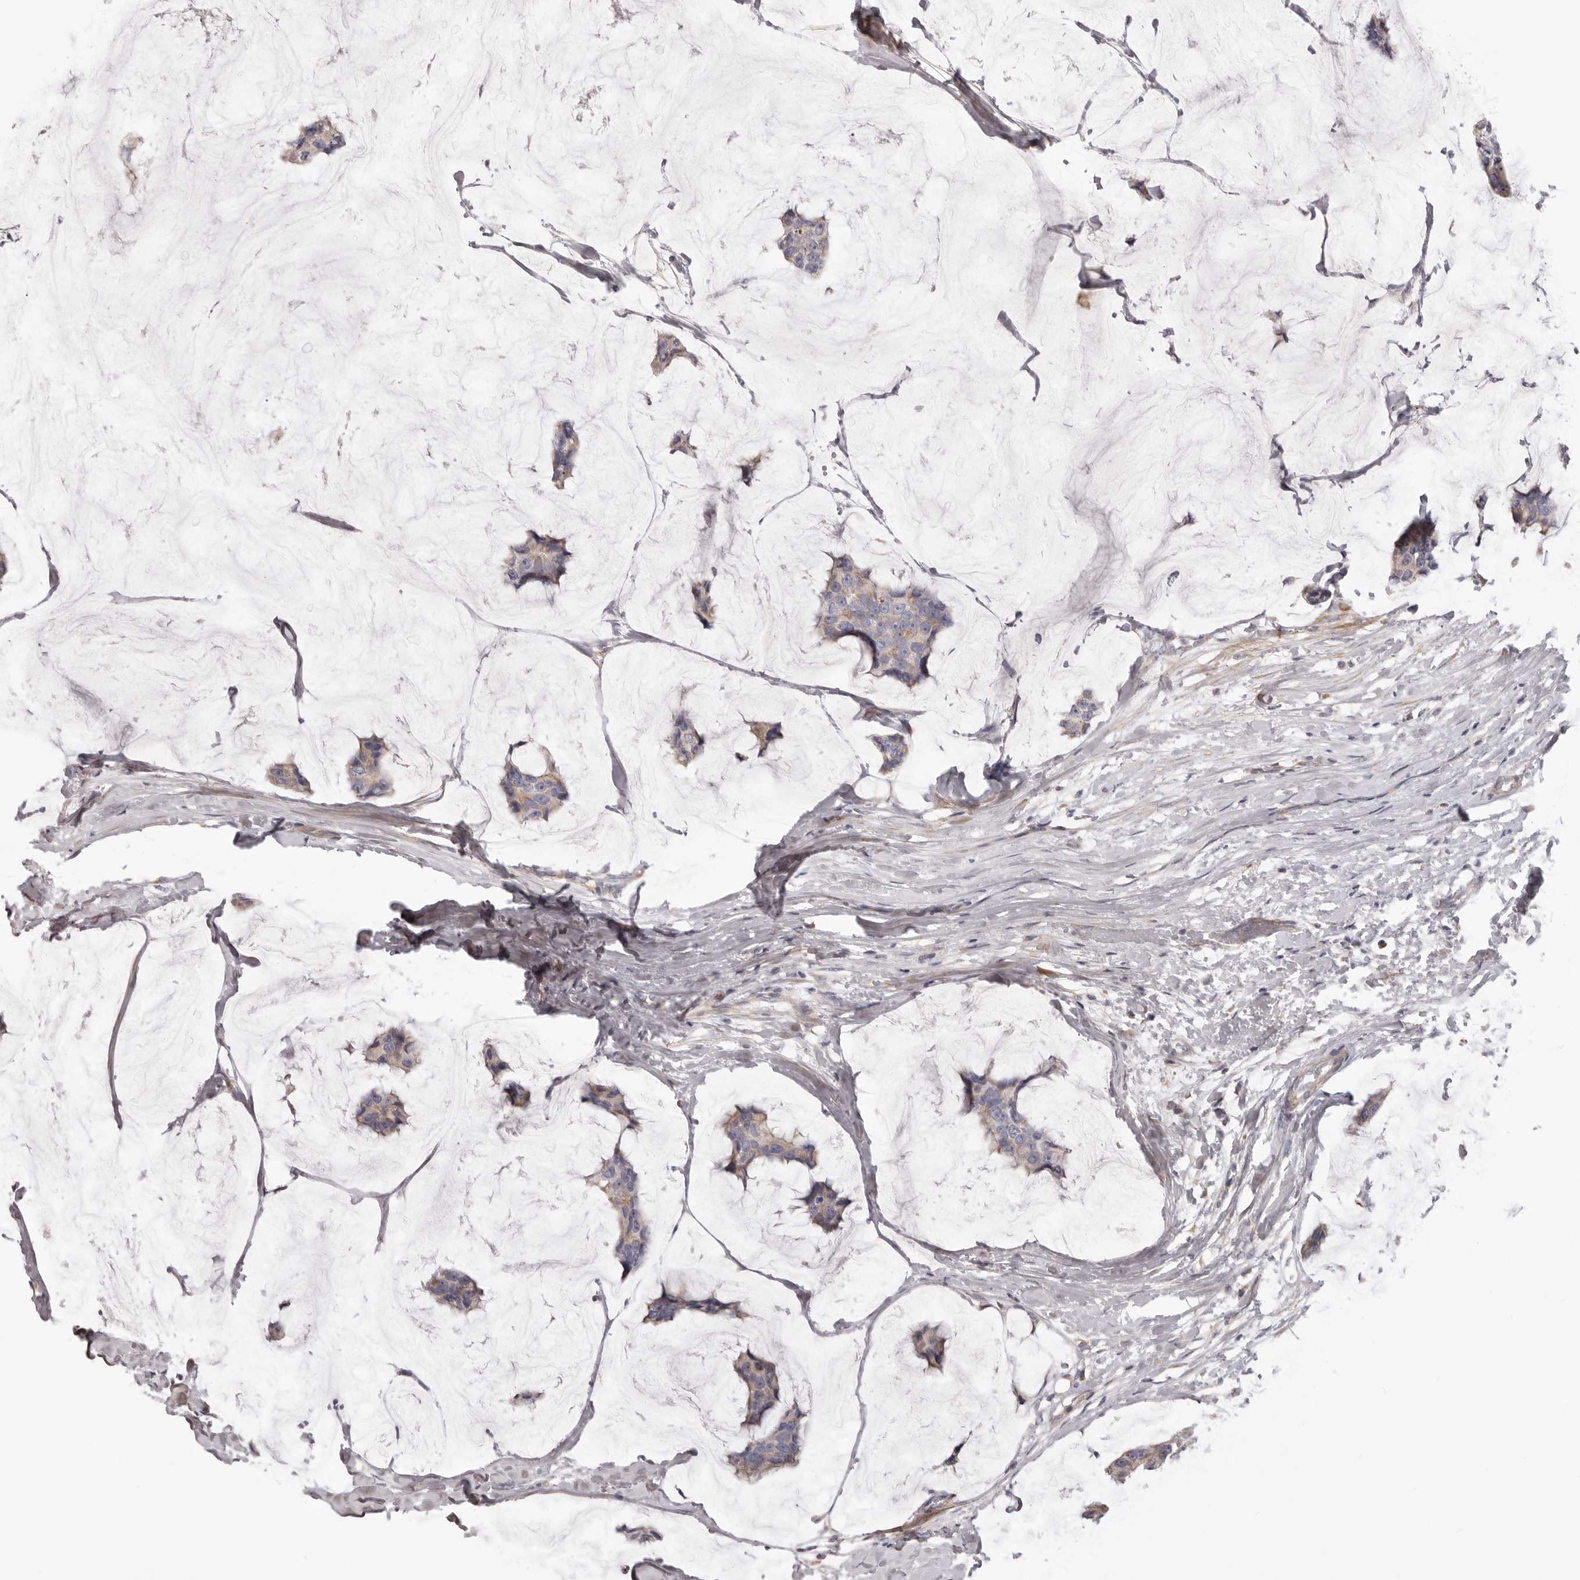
{"staining": {"intensity": "weak", "quantity": "25%-75%", "location": "cytoplasmic/membranous"}, "tissue": "breast cancer", "cell_type": "Tumor cells", "image_type": "cancer", "snomed": [{"axis": "morphology", "description": "Normal tissue, NOS"}, {"axis": "morphology", "description": "Duct carcinoma"}, {"axis": "topography", "description": "Breast"}], "caption": "Tumor cells display low levels of weak cytoplasmic/membranous expression in about 25%-75% of cells in human breast cancer (invasive ductal carcinoma).", "gene": "MRPS10", "patient": {"sex": "female", "age": 50}}